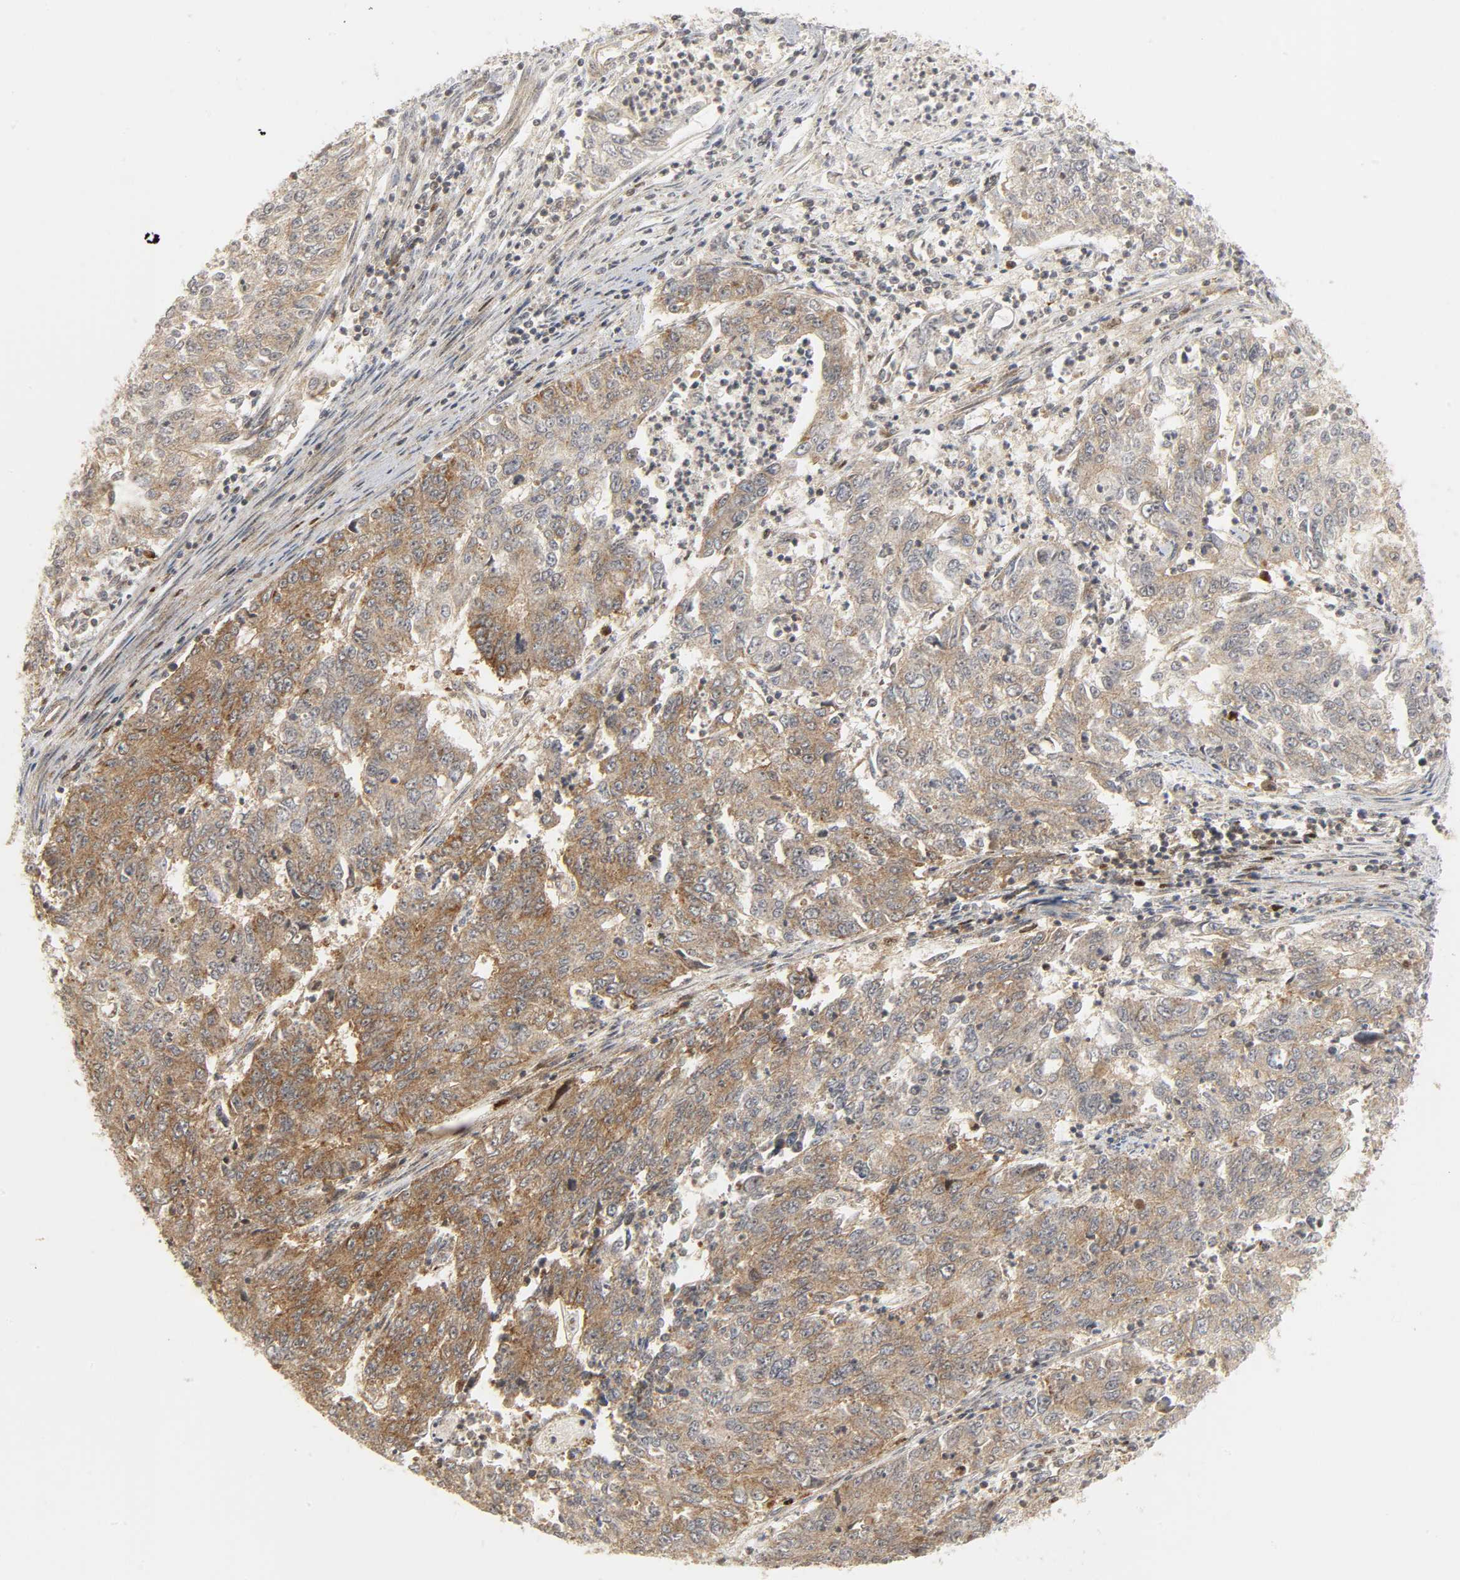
{"staining": {"intensity": "moderate", "quantity": ">75%", "location": "cytoplasmic/membranous"}, "tissue": "endometrial cancer", "cell_type": "Tumor cells", "image_type": "cancer", "snomed": [{"axis": "morphology", "description": "Adenocarcinoma, NOS"}, {"axis": "topography", "description": "Endometrium"}], "caption": "Protein expression analysis of endometrial adenocarcinoma shows moderate cytoplasmic/membranous expression in about >75% of tumor cells. The staining was performed using DAB, with brown indicating positive protein expression. Nuclei are stained blue with hematoxylin.", "gene": "CHUK", "patient": {"sex": "female", "age": 42}}